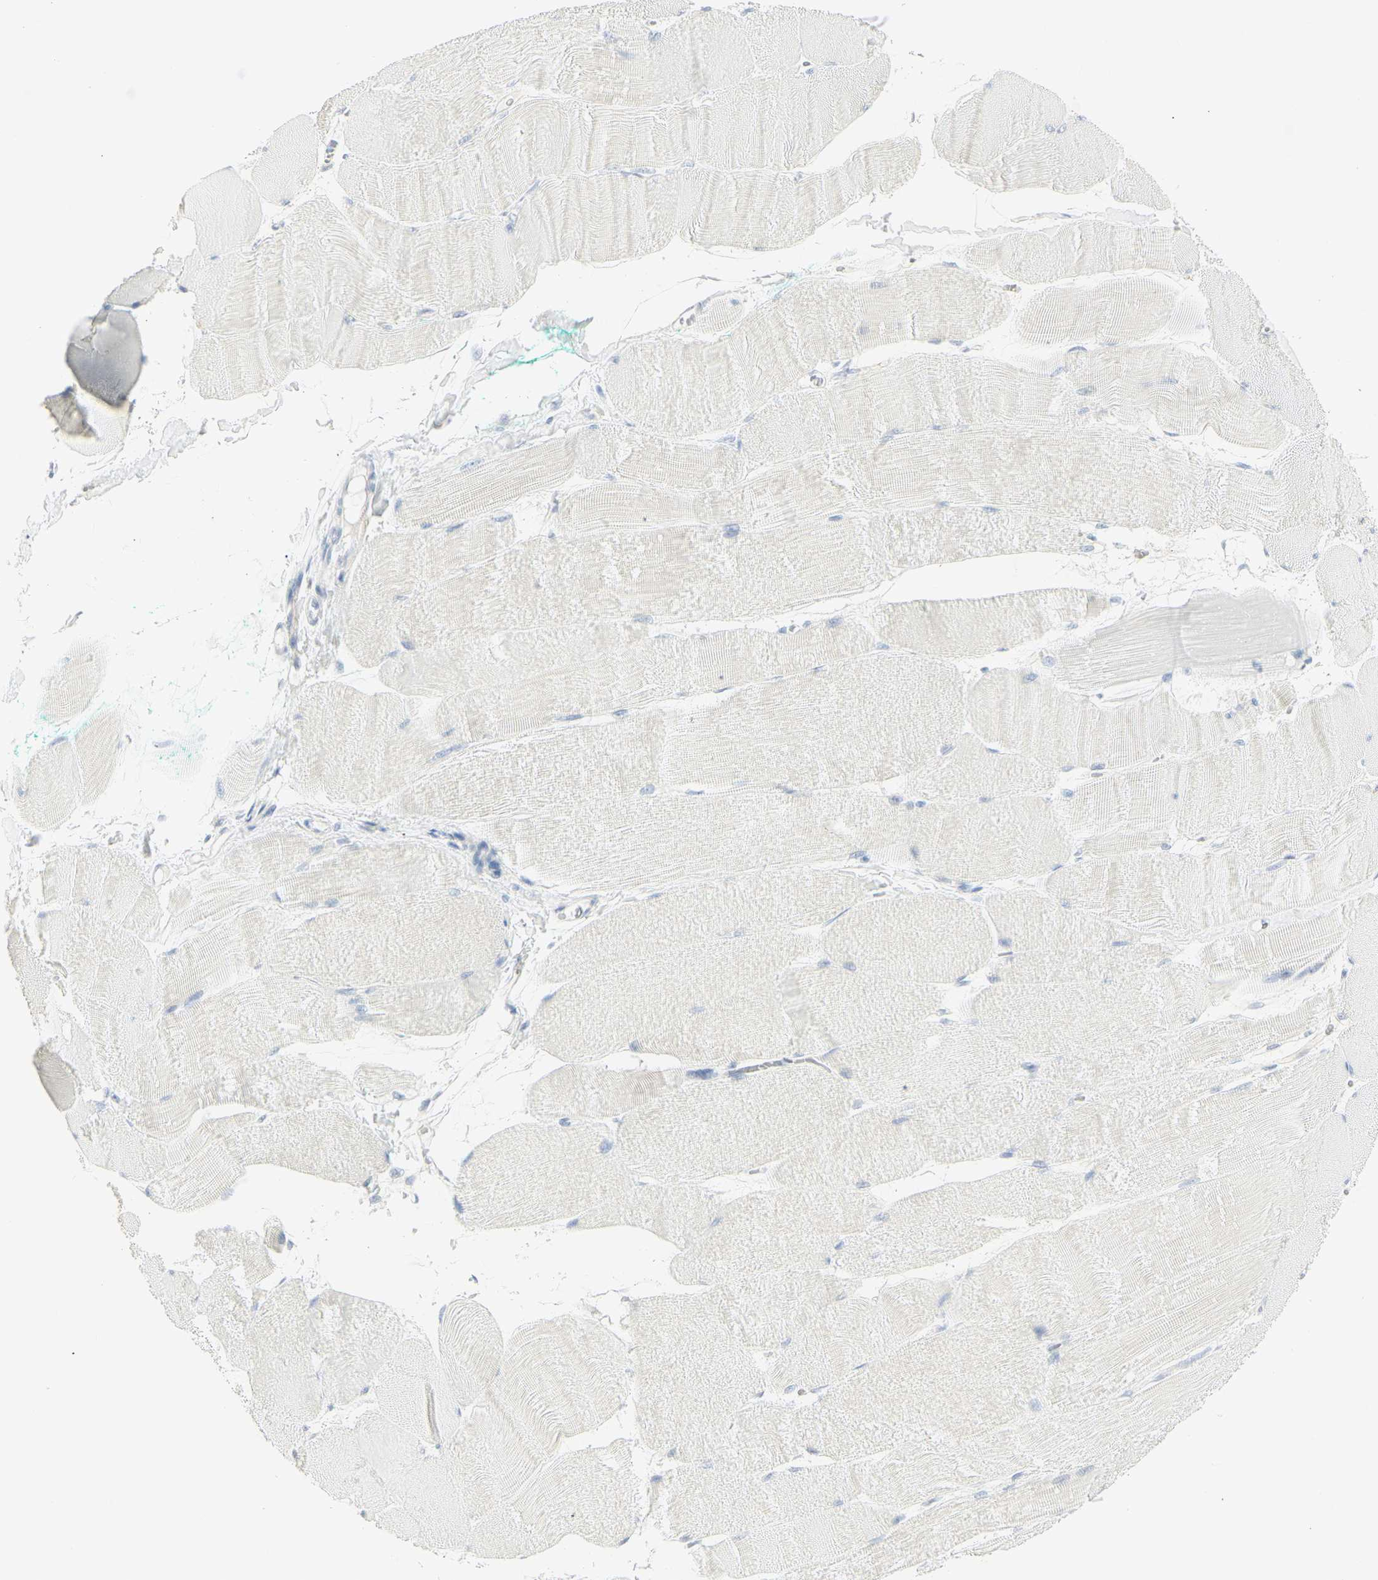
{"staining": {"intensity": "negative", "quantity": "none", "location": "none"}, "tissue": "skeletal muscle", "cell_type": "Myocytes", "image_type": "normal", "snomed": [{"axis": "morphology", "description": "Normal tissue, NOS"}, {"axis": "morphology", "description": "Squamous cell carcinoma, NOS"}, {"axis": "topography", "description": "Skeletal muscle"}], "caption": "An immunohistochemistry (IHC) photomicrograph of normal skeletal muscle is shown. There is no staining in myocytes of skeletal muscle. (DAB (3,3'-diaminobenzidine) immunohistochemistry visualized using brightfield microscopy, high magnification).", "gene": "CEACAM5", "patient": {"sex": "male", "age": 51}}